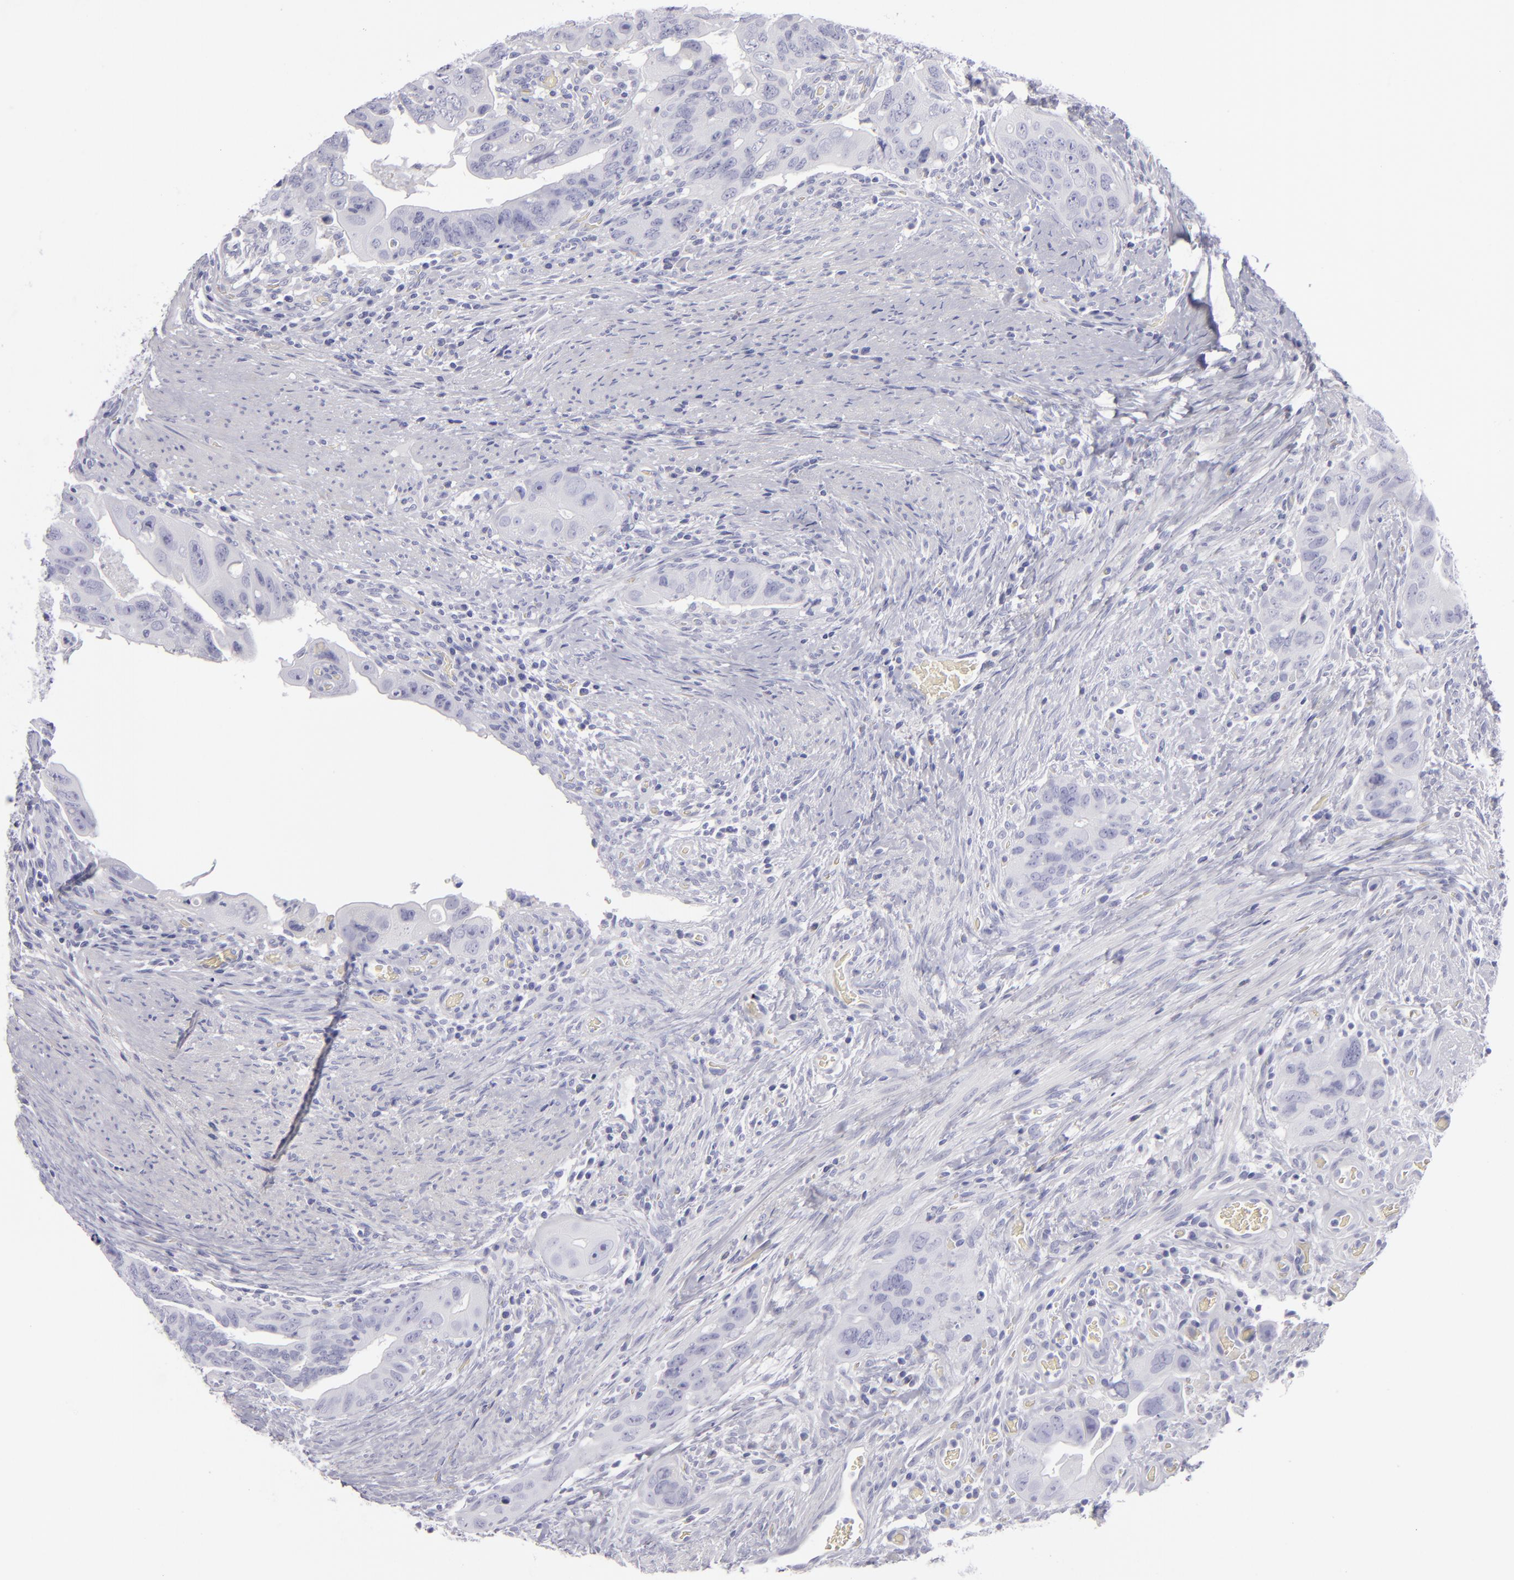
{"staining": {"intensity": "negative", "quantity": "none", "location": "none"}, "tissue": "colorectal cancer", "cell_type": "Tumor cells", "image_type": "cancer", "snomed": [{"axis": "morphology", "description": "Adenocarcinoma, NOS"}, {"axis": "topography", "description": "Rectum"}], "caption": "A high-resolution photomicrograph shows immunohistochemistry (IHC) staining of colorectal adenocarcinoma, which displays no significant positivity in tumor cells. The staining was performed using DAB (3,3'-diaminobenzidine) to visualize the protein expression in brown, while the nuclei were stained in blue with hematoxylin (Magnification: 20x).", "gene": "CD22", "patient": {"sex": "male", "age": 53}}